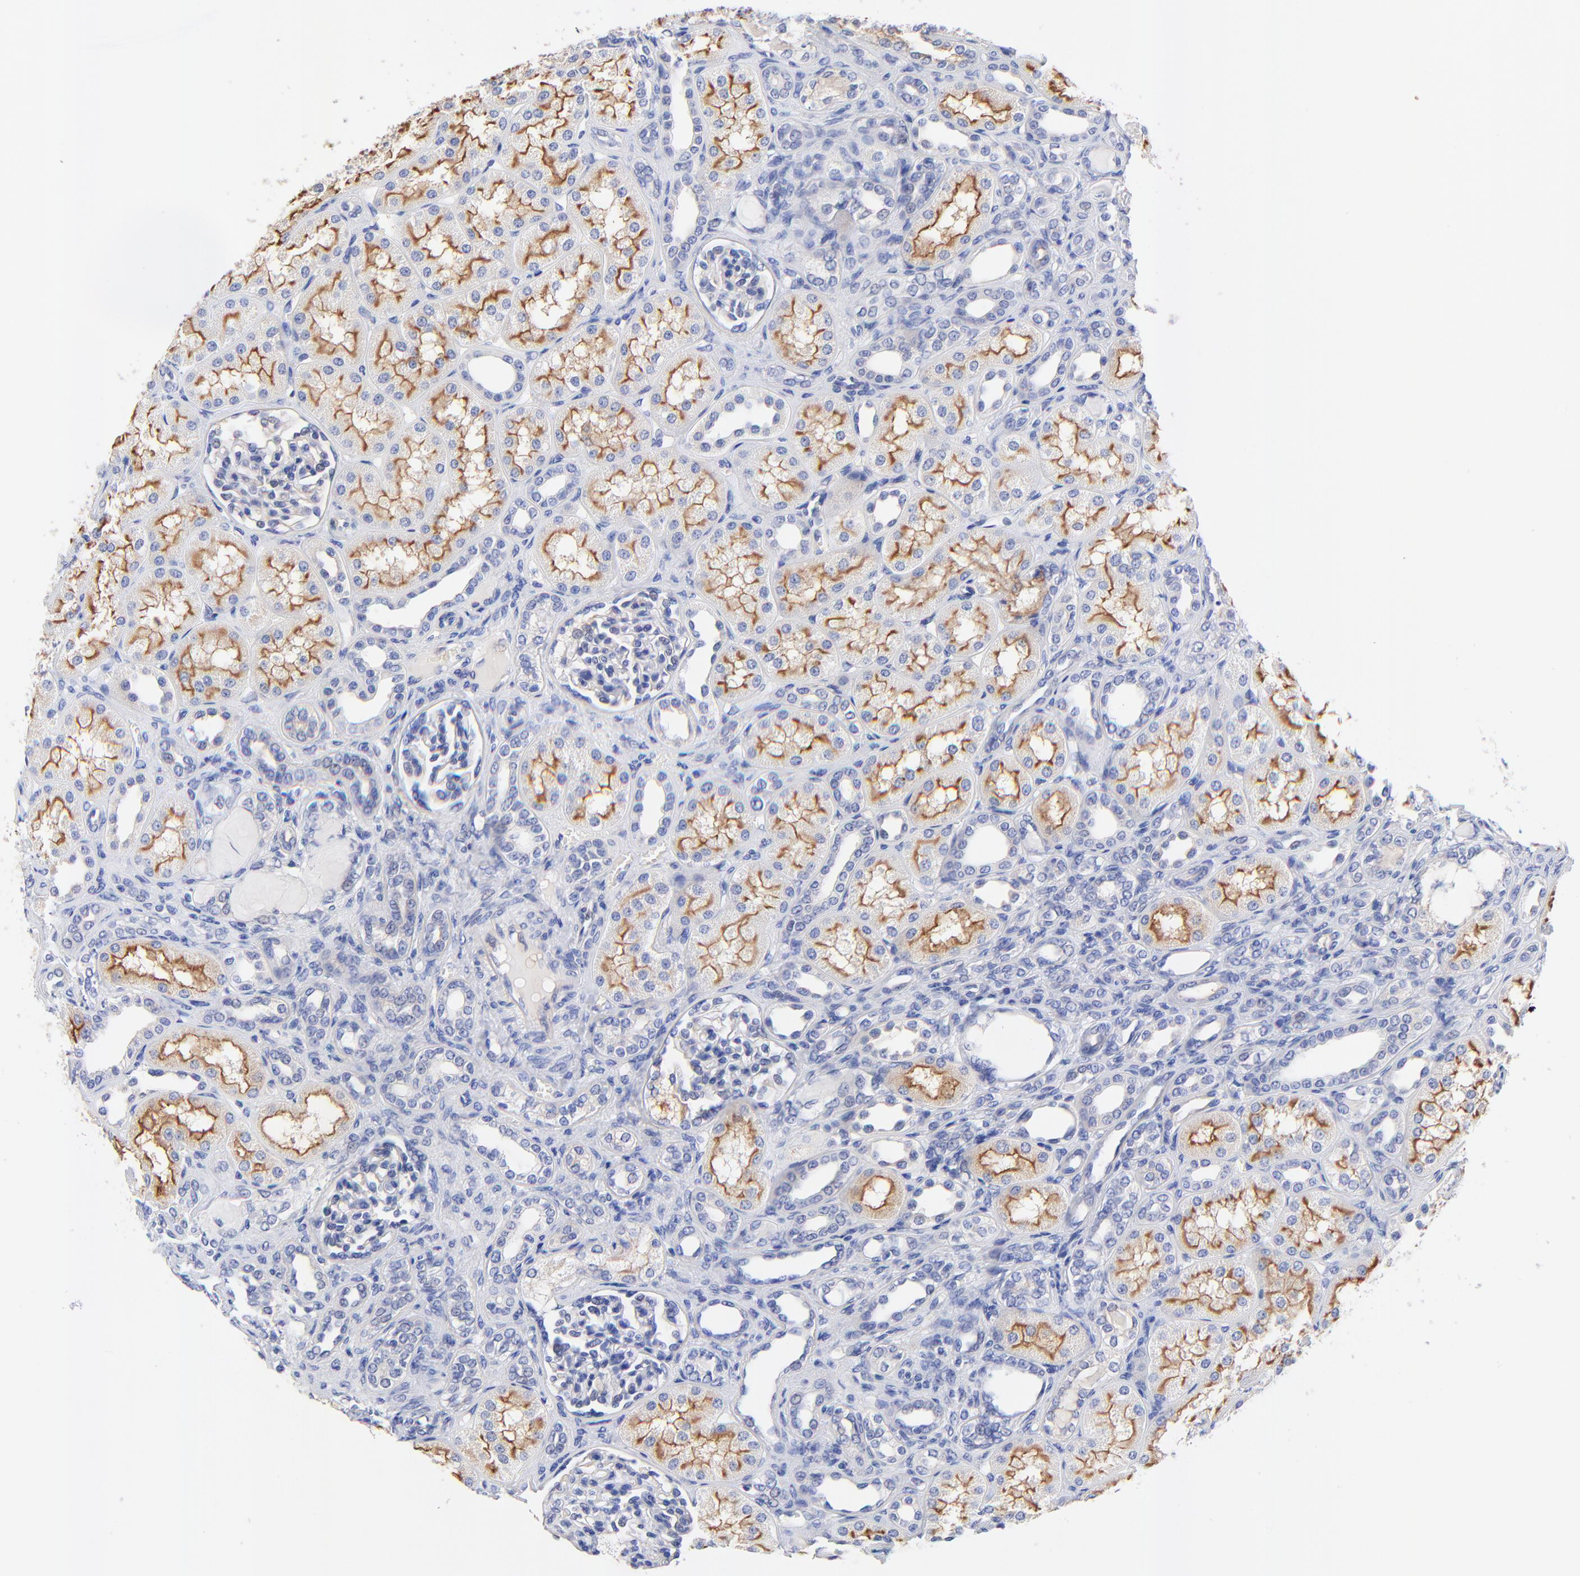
{"staining": {"intensity": "negative", "quantity": "none", "location": "none"}, "tissue": "kidney", "cell_type": "Cells in glomeruli", "image_type": "normal", "snomed": [{"axis": "morphology", "description": "Normal tissue, NOS"}, {"axis": "topography", "description": "Kidney"}], "caption": "High magnification brightfield microscopy of normal kidney stained with DAB (3,3'-diaminobenzidine) (brown) and counterstained with hematoxylin (blue): cells in glomeruli show no significant expression. Brightfield microscopy of immunohistochemistry stained with DAB (3,3'-diaminobenzidine) (brown) and hematoxylin (blue), captured at high magnification.", "gene": "SLC44A2", "patient": {"sex": "male", "age": 7}}